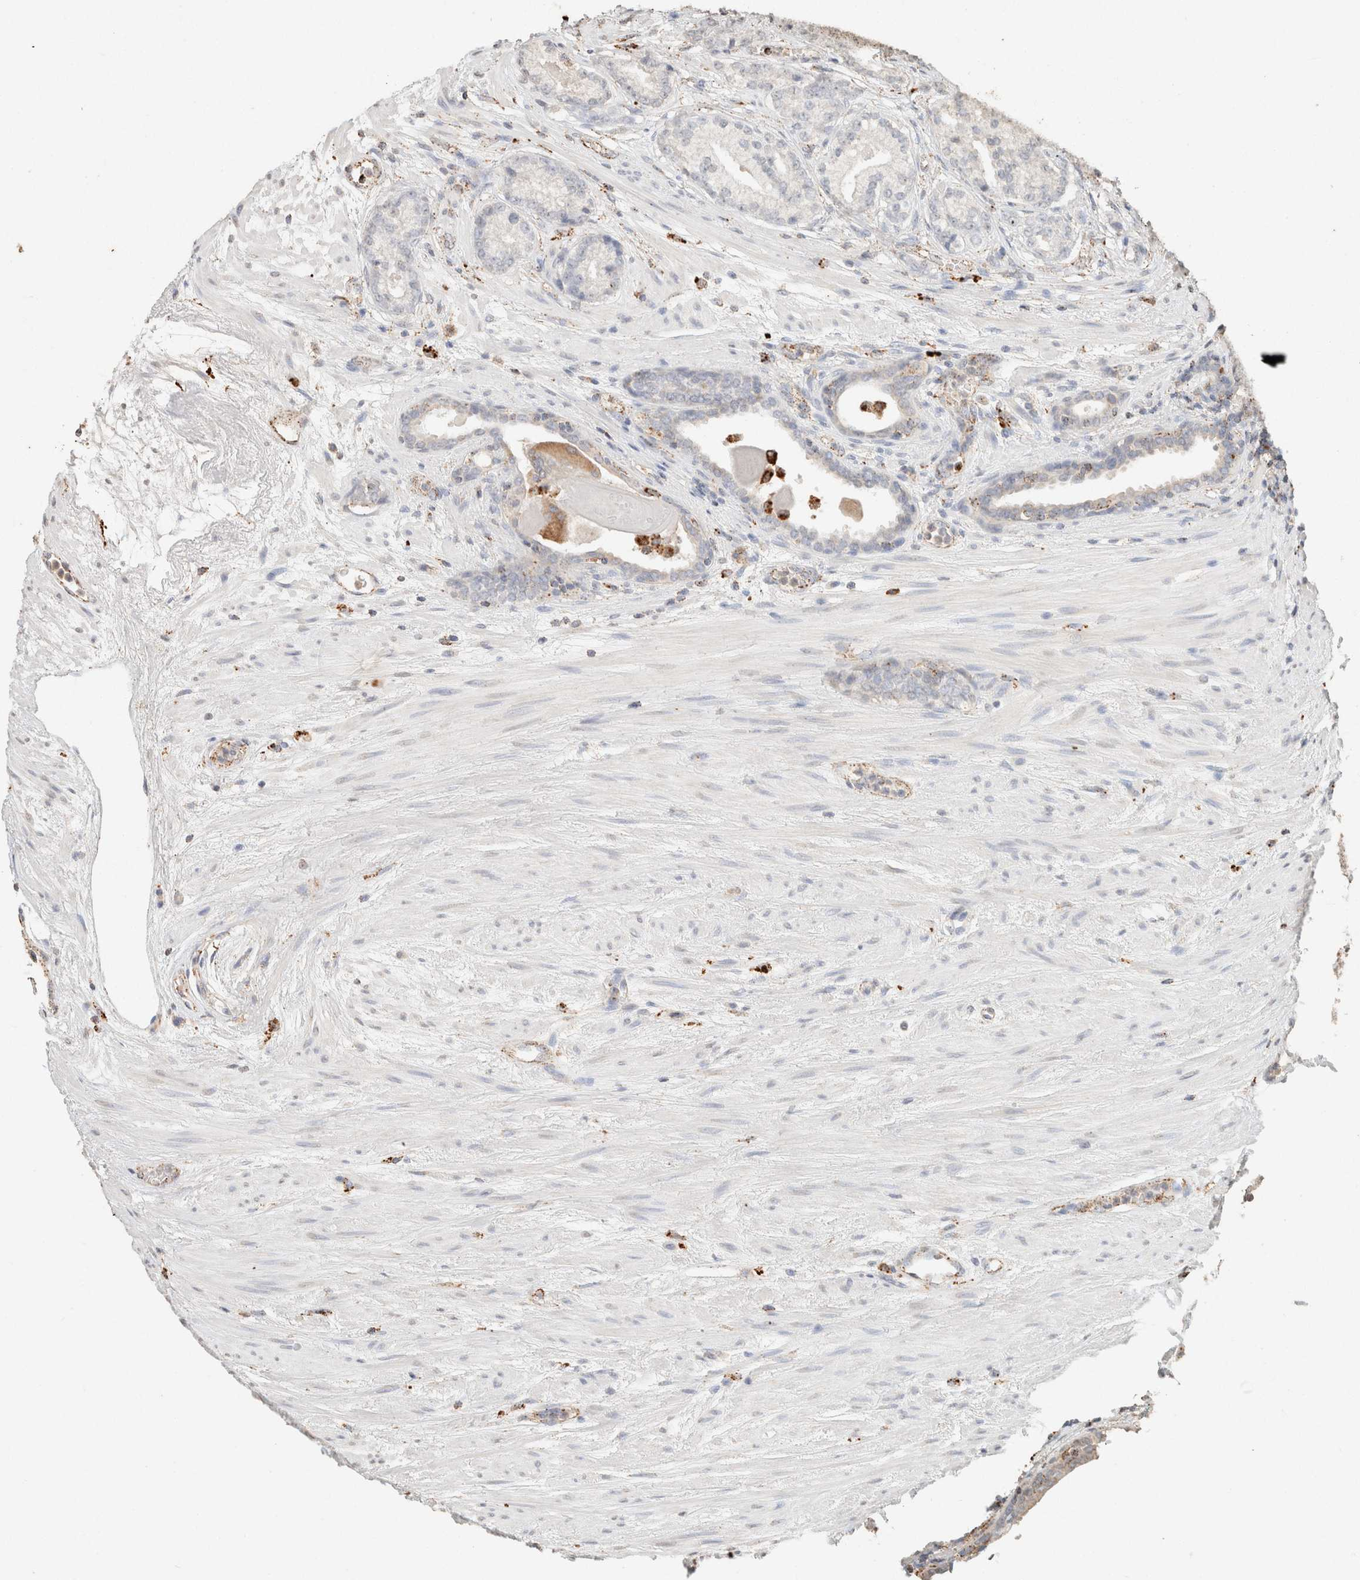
{"staining": {"intensity": "negative", "quantity": "none", "location": "none"}, "tissue": "prostate cancer", "cell_type": "Tumor cells", "image_type": "cancer", "snomed": [{"axis": "morphology", "description": "Adenocarcinoma, High grade"}, {"axis": "topography", "description": "Prostate"}], "caption": "A photomicrograph of prostate cancer (adenocarcinoma (high-grade)) stained for a protein demonstrates no brown staining in tumor cells. (DAB (3,3'-diaminobenzidine) immunohistochemistry visualized using brightfield microscopy, high magnification).", "gene": "CTSC", "patient": {"sex": "male", "age": 61}}